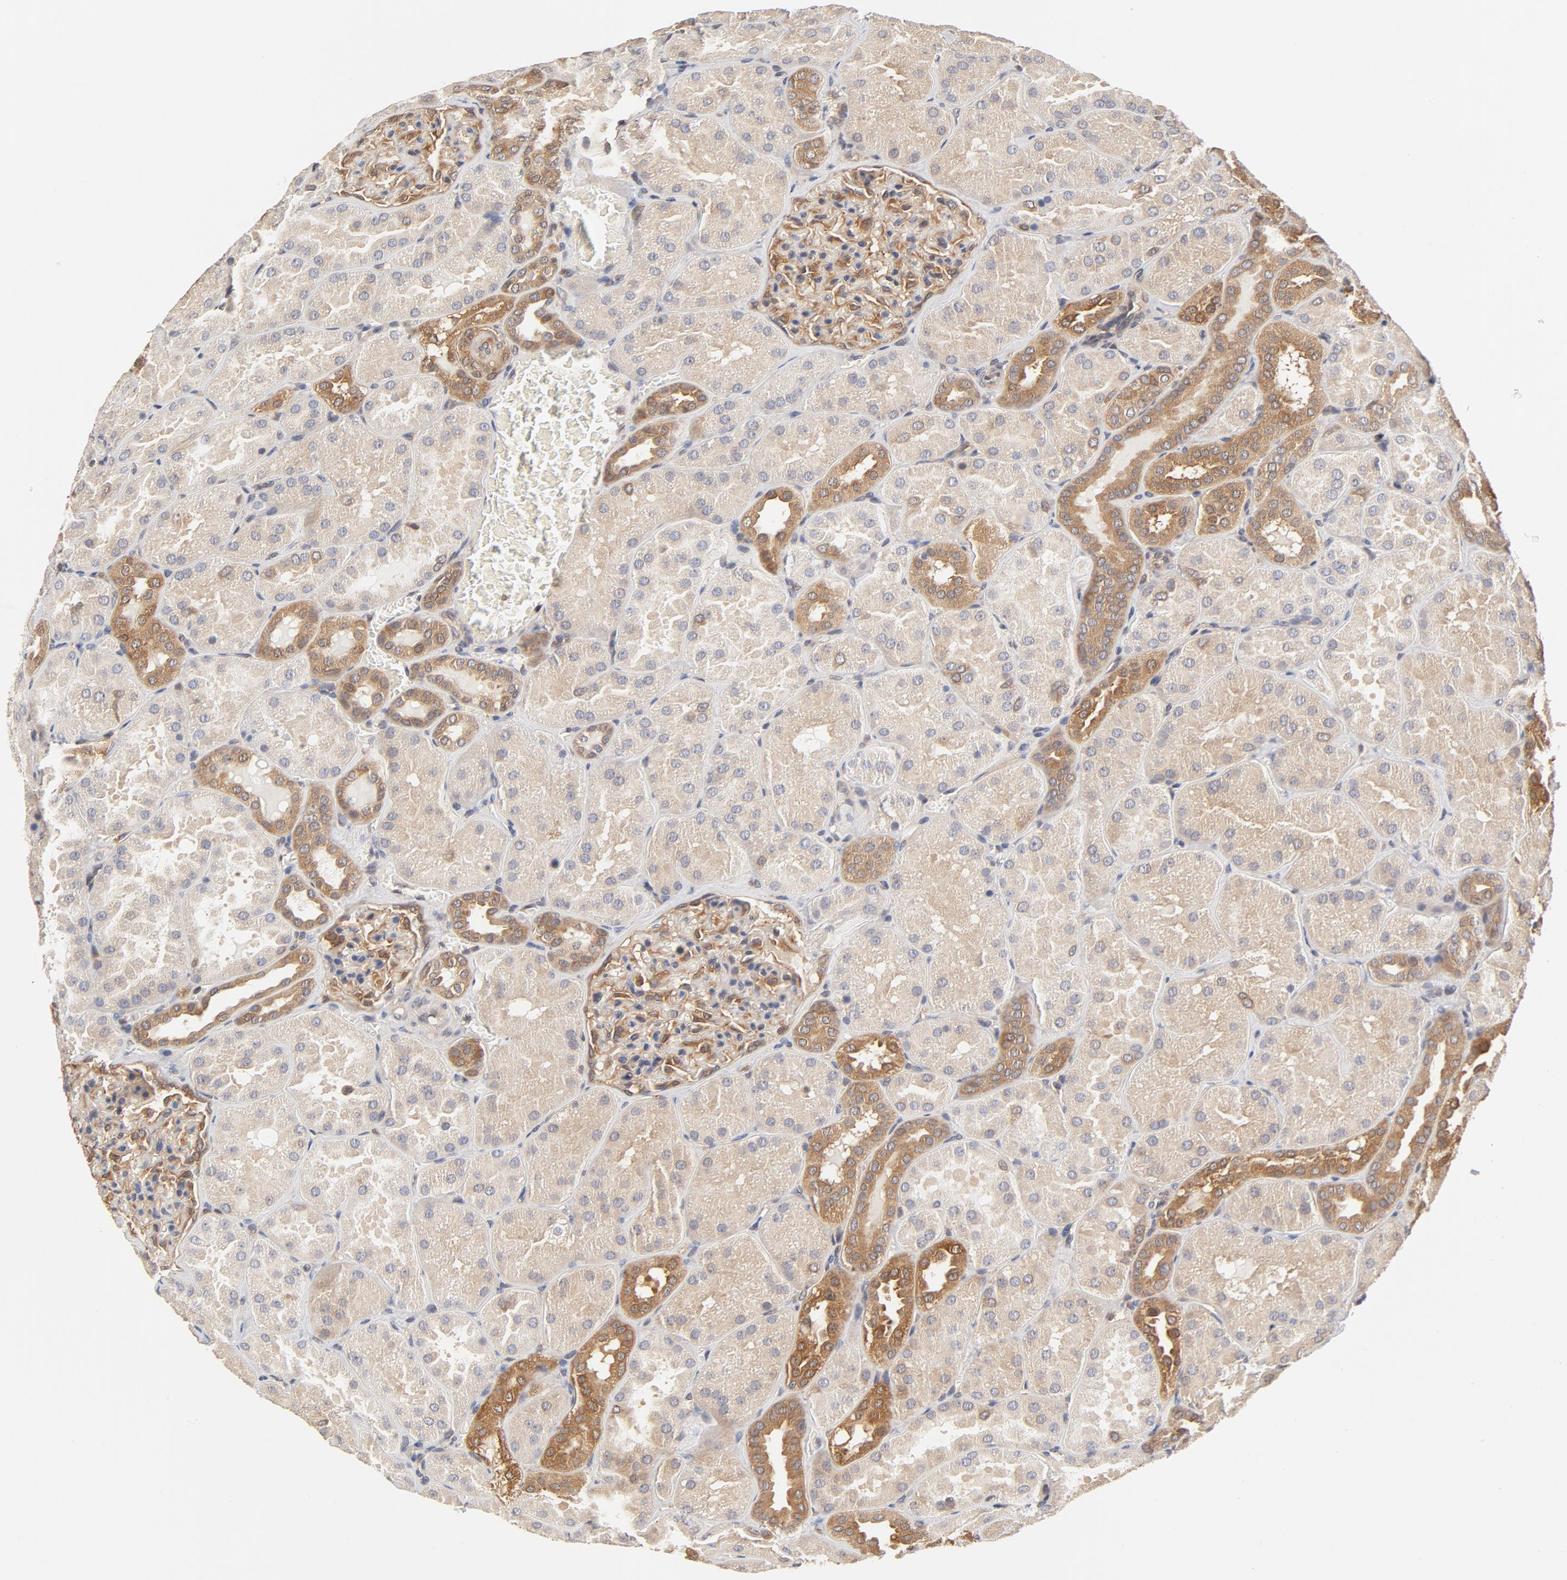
{"staining": {"intensity": "moderate", "quantity": "25%-75%", "location": "cytoplasmic/membranous"}, "tissue": "kidney", "cell_type": "Cells in glomeruli", "image_type": "normal", "snomed": [{"axis": "morphology", "description": "Normal tissue, NOS"}, {"axis": "topography", "description": "Kidney"}], "caption": "Moderate cytoplasmic/membranous protein expression is identified in approximately 25%-75% of cells in glomeruli in kidney.", "gene": "ASMTL", "patient": {"sex": "male", "age": 28}}